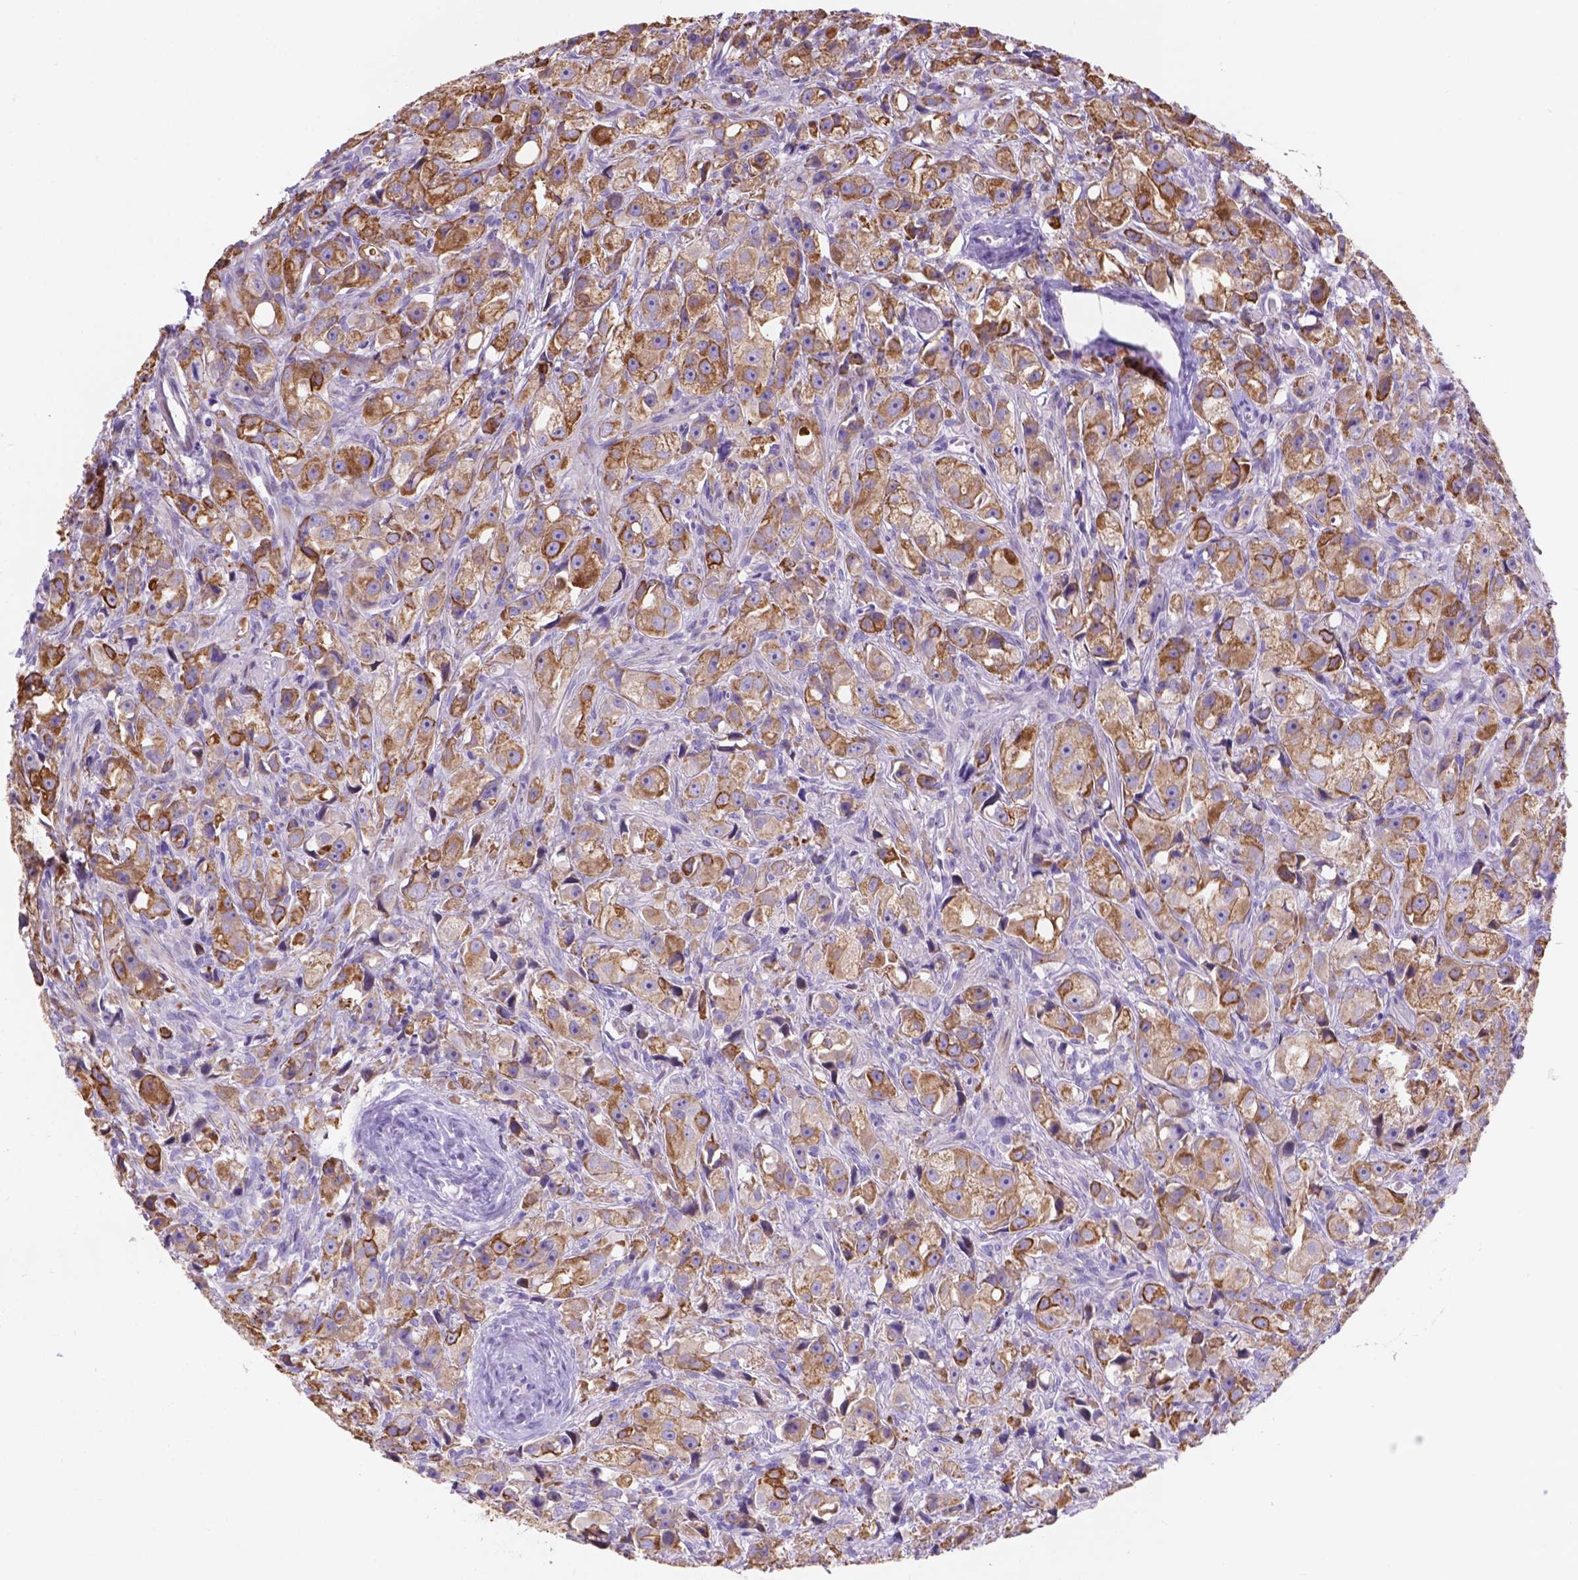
{"staining": {"intensity": "weak", "quantity": ">75%", "location": "cytoplasmic/membranous"}, "tissue": "prostate cancer", "cell_type": "Tumor cells", "image_type": "cancer", "snomed": [{"axis": "morphology", "description": "Adenocarcinoma, High grade"}, {"axis": "topography", "description": "Prostate"}], "caption": "This is an image of immunohistochemistry staining of prostate adenocarcinoma (high-grade), which shows weak positivity in the cytoplasmic/membranous of tumor cells.", "gene": "DMWD", "patient": {"sex": "male", "age": 75}}